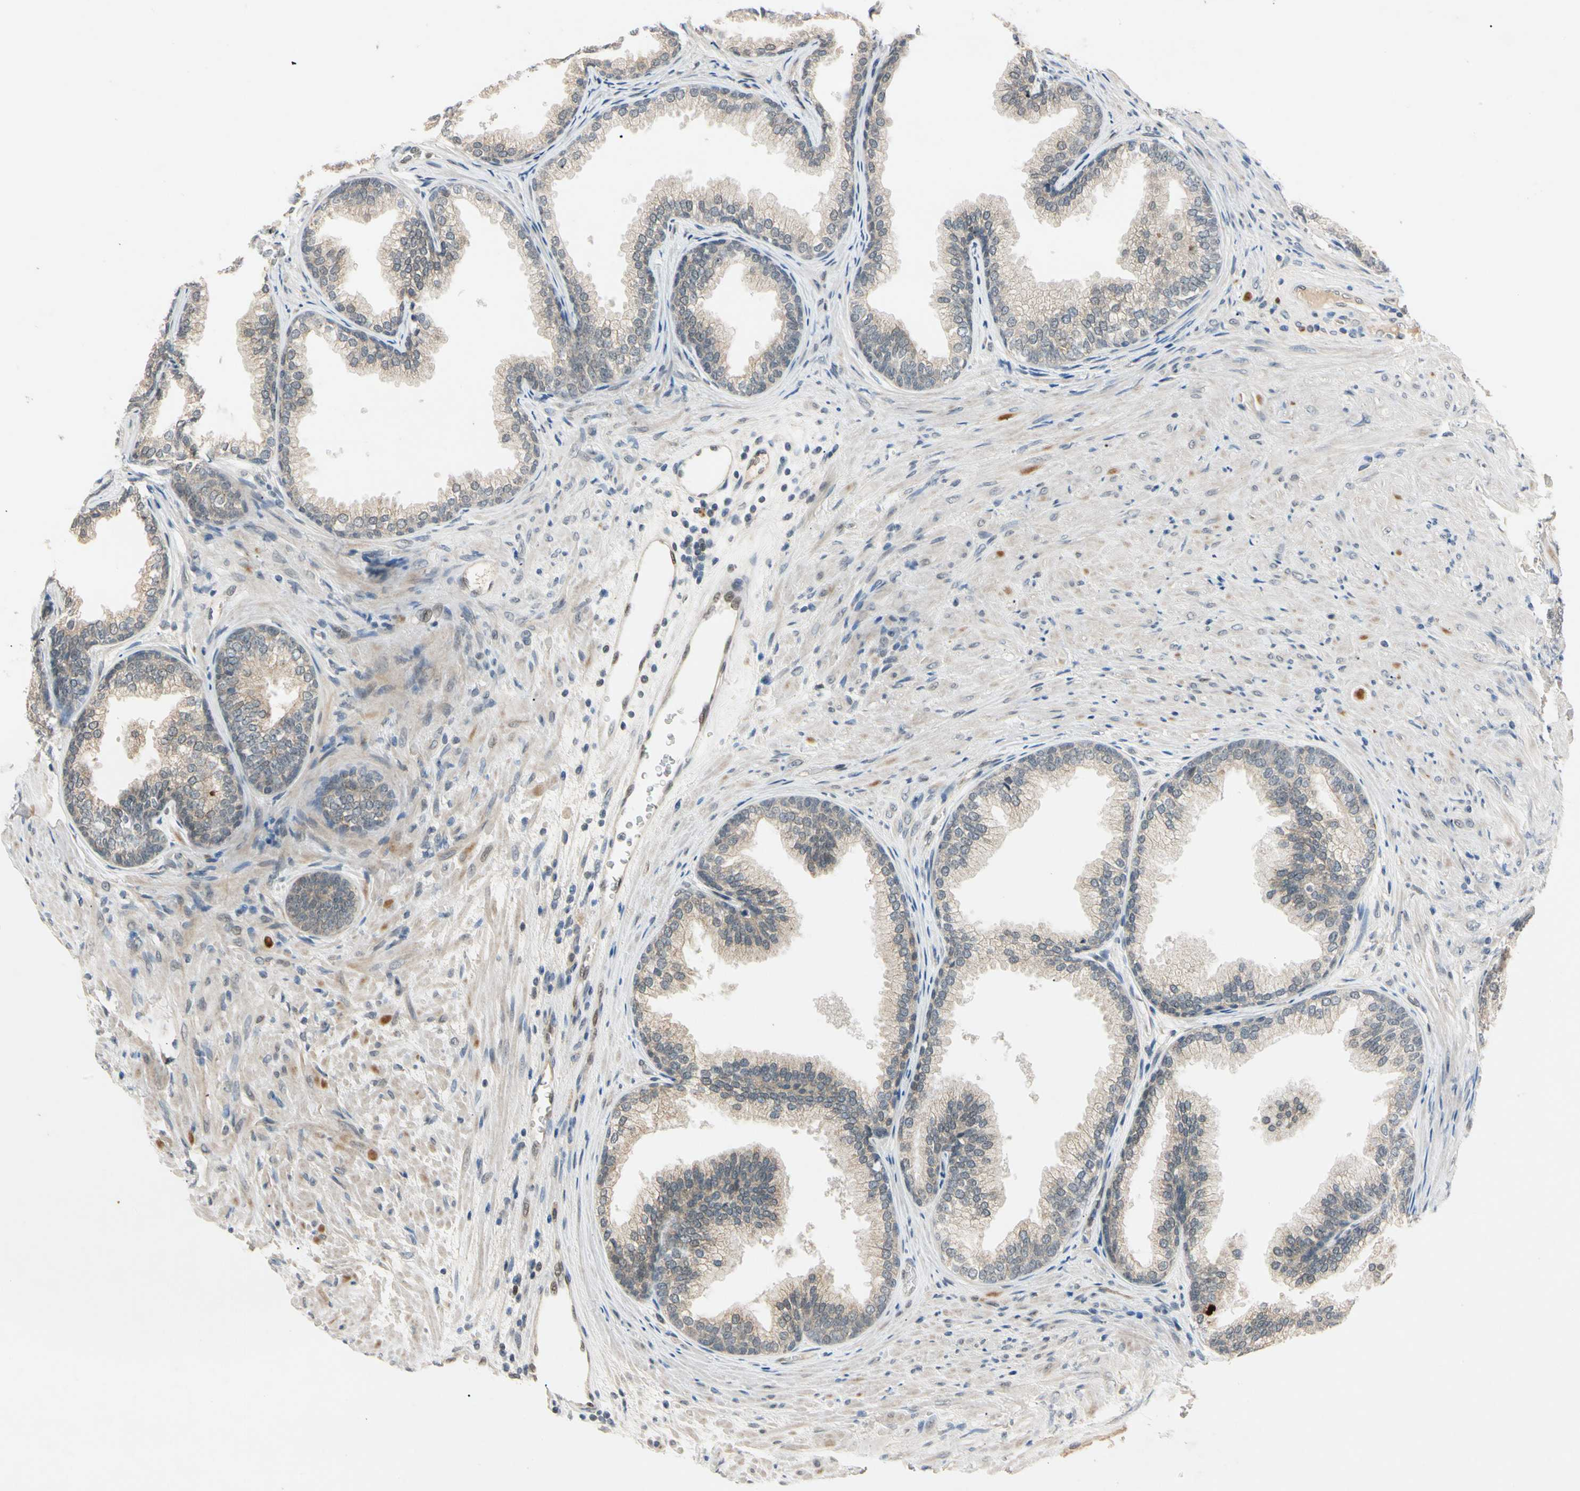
{"staining": {"intensity": "negative", "quantity": "none", "location": "none"}, "tissue": "prostate", "cell_type": "Glandular cells", "image_type": "normal", "snomed": [{"axis": "morphology", "description": "Normal tissue, NOS"}, {"axis": "topography", "description": "Prostate"}], "caption": "A photomicrograph of prostate stained for a protein displays no brown staining in glandular cells. Nuclei are stained in blue.", "gene": "RIOX2", "patient": {"sex": "male", "age": 76}}